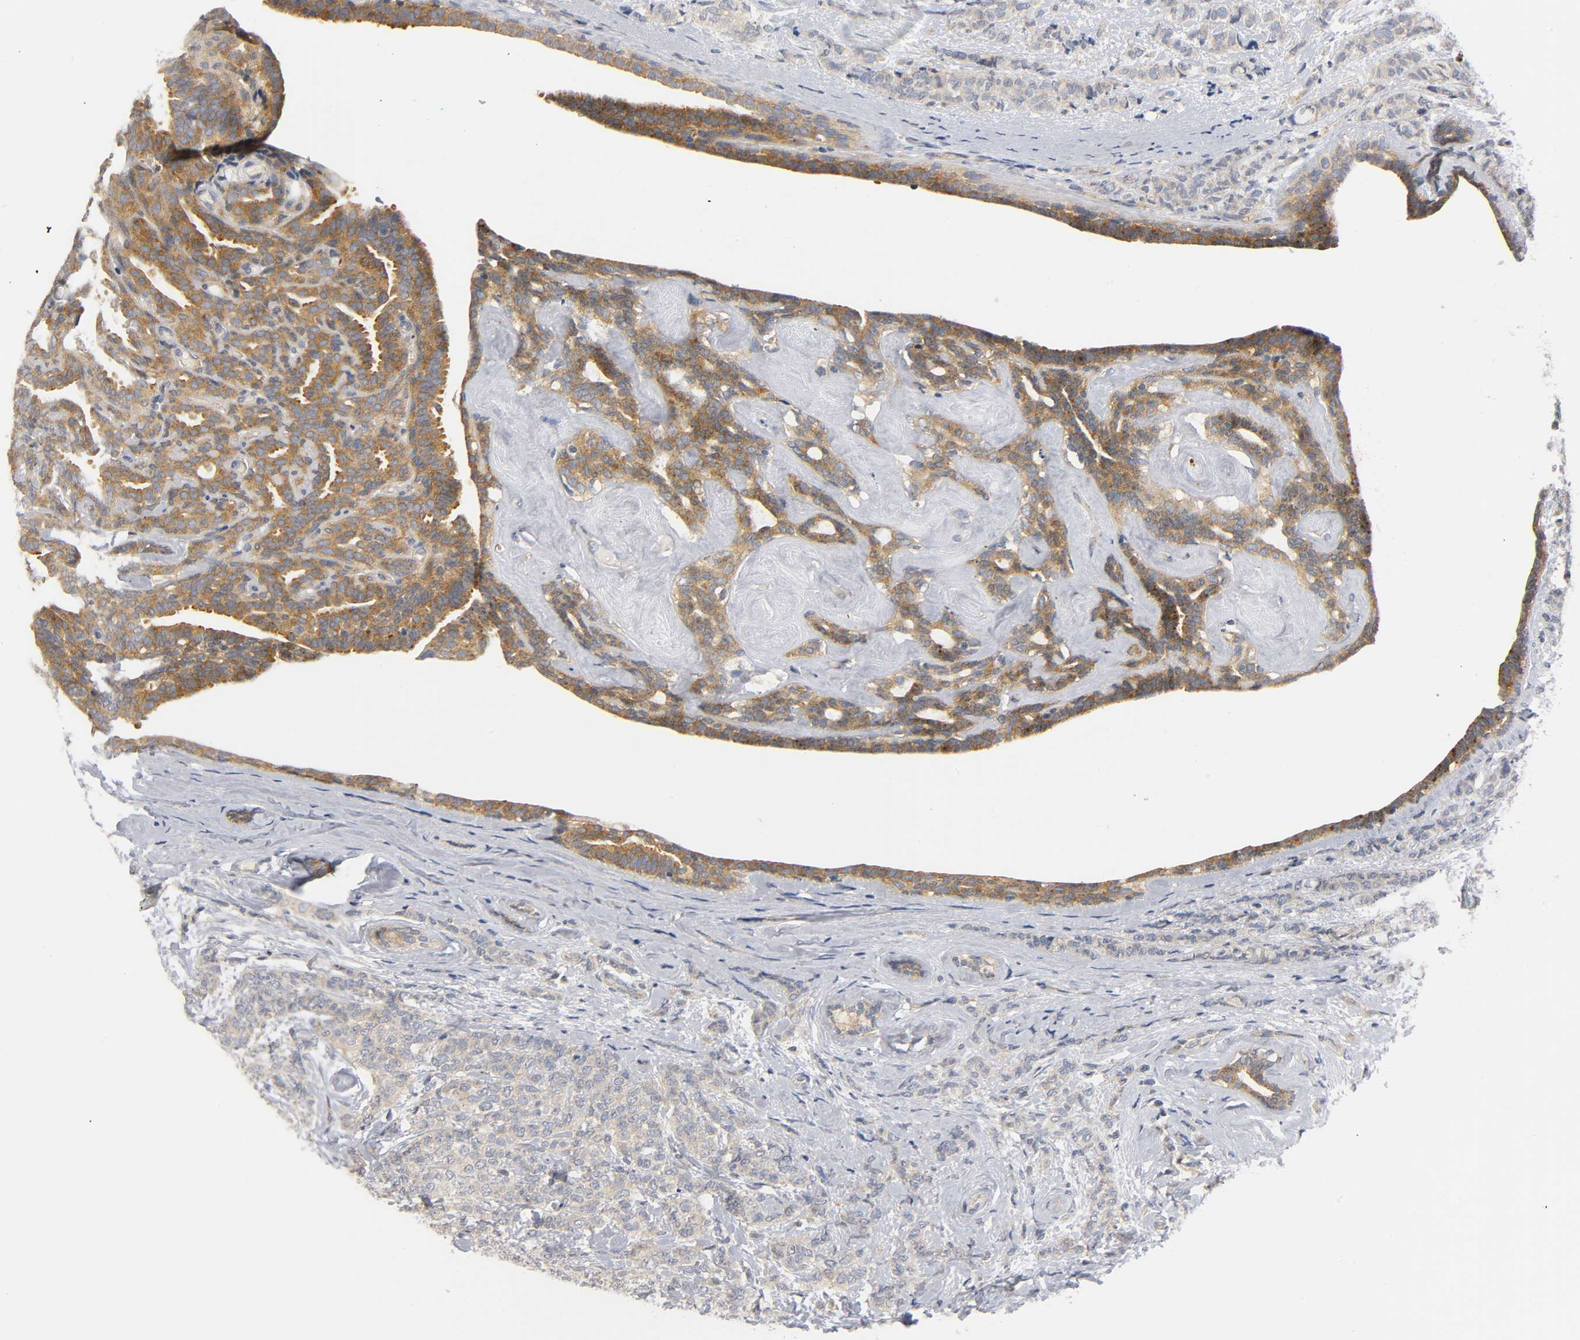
{"staining": {"intensity": "moderate", "quantity": ">75%", "location": "cytoplasmic/membranous"}, "tissue": "breast cancer", "cell_type": "Tumor cells", "image_type": "cancer", "snomed": [{"axis": "morphology", "description": "Lobular carcinoma"}, {"axis": "topography", "description": "Breast"}], "caption": "A high-resolution image shows immunohistochemistry staining of breast cancer (lobular carcinoma), which exhibits moderate cytoplasmic/membranous expression in about >75% of tumor cells. Nuclei are stained in blue.", "gene": "HDAC6", "patient": {"sex": "female", "age": 60}}